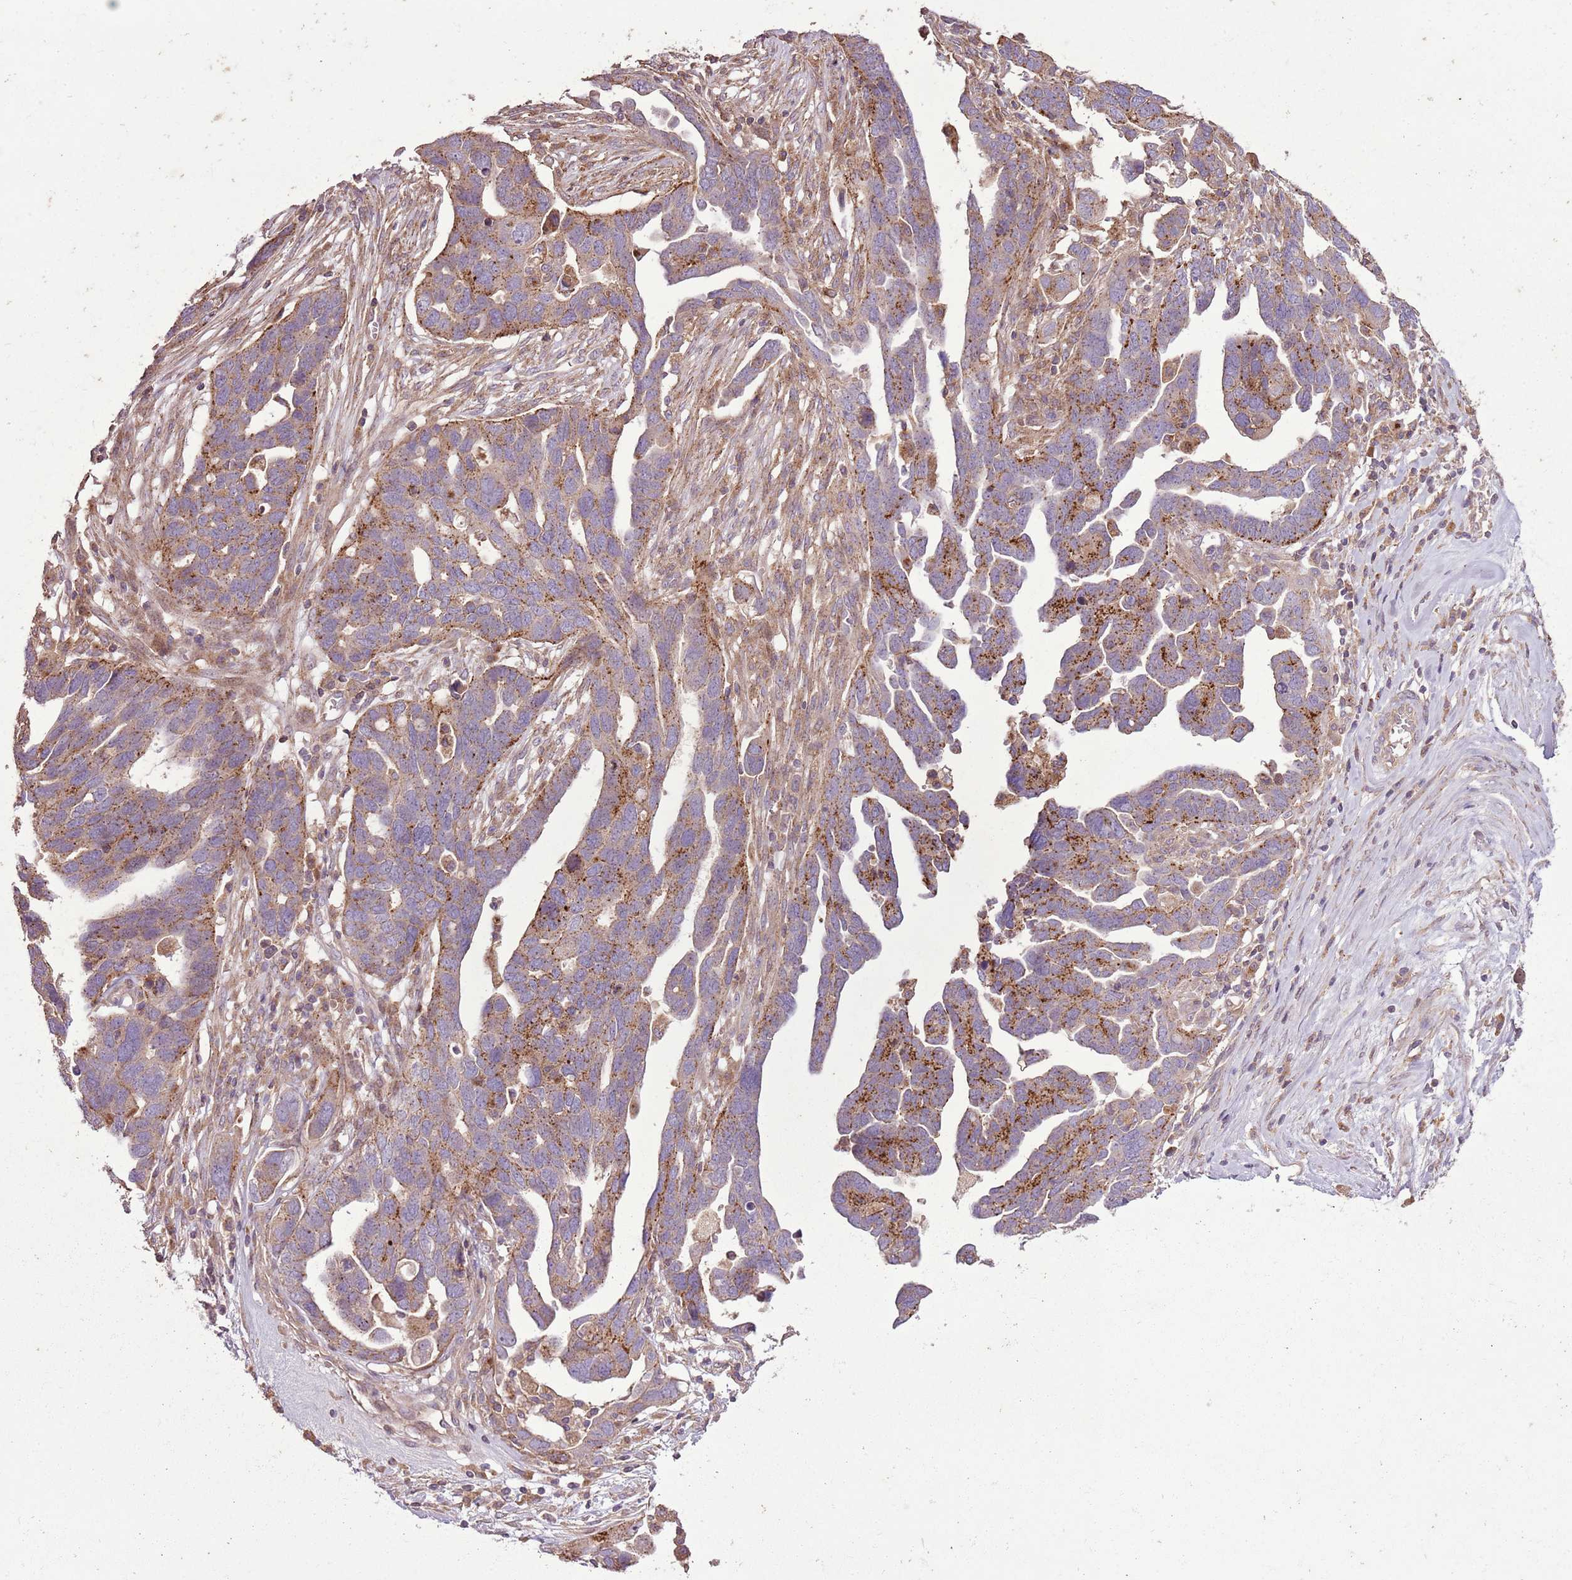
{"staining": {"intensity": "moderate", "quantity": ">75%", "location": "cytoplasmic/membranous"}, "tissue": "ovarian cancer", "cell_type": "Tumor cells", "image_type": "cancer", "snomed": [{"axis": "morphology", "description": "Cystadenocarcinoma, serous, NOS"}, {"axis": "topography", "description": "Ovary"}], "caption": "Protein staining displays moderate cytoplasmic/membranous positivity in about >75% of tumor cells in ovarian cancer (serous cystadenocarcinoma).", "gene": "ANKRD24", "patient": {"sex": "female", "age": 54}}